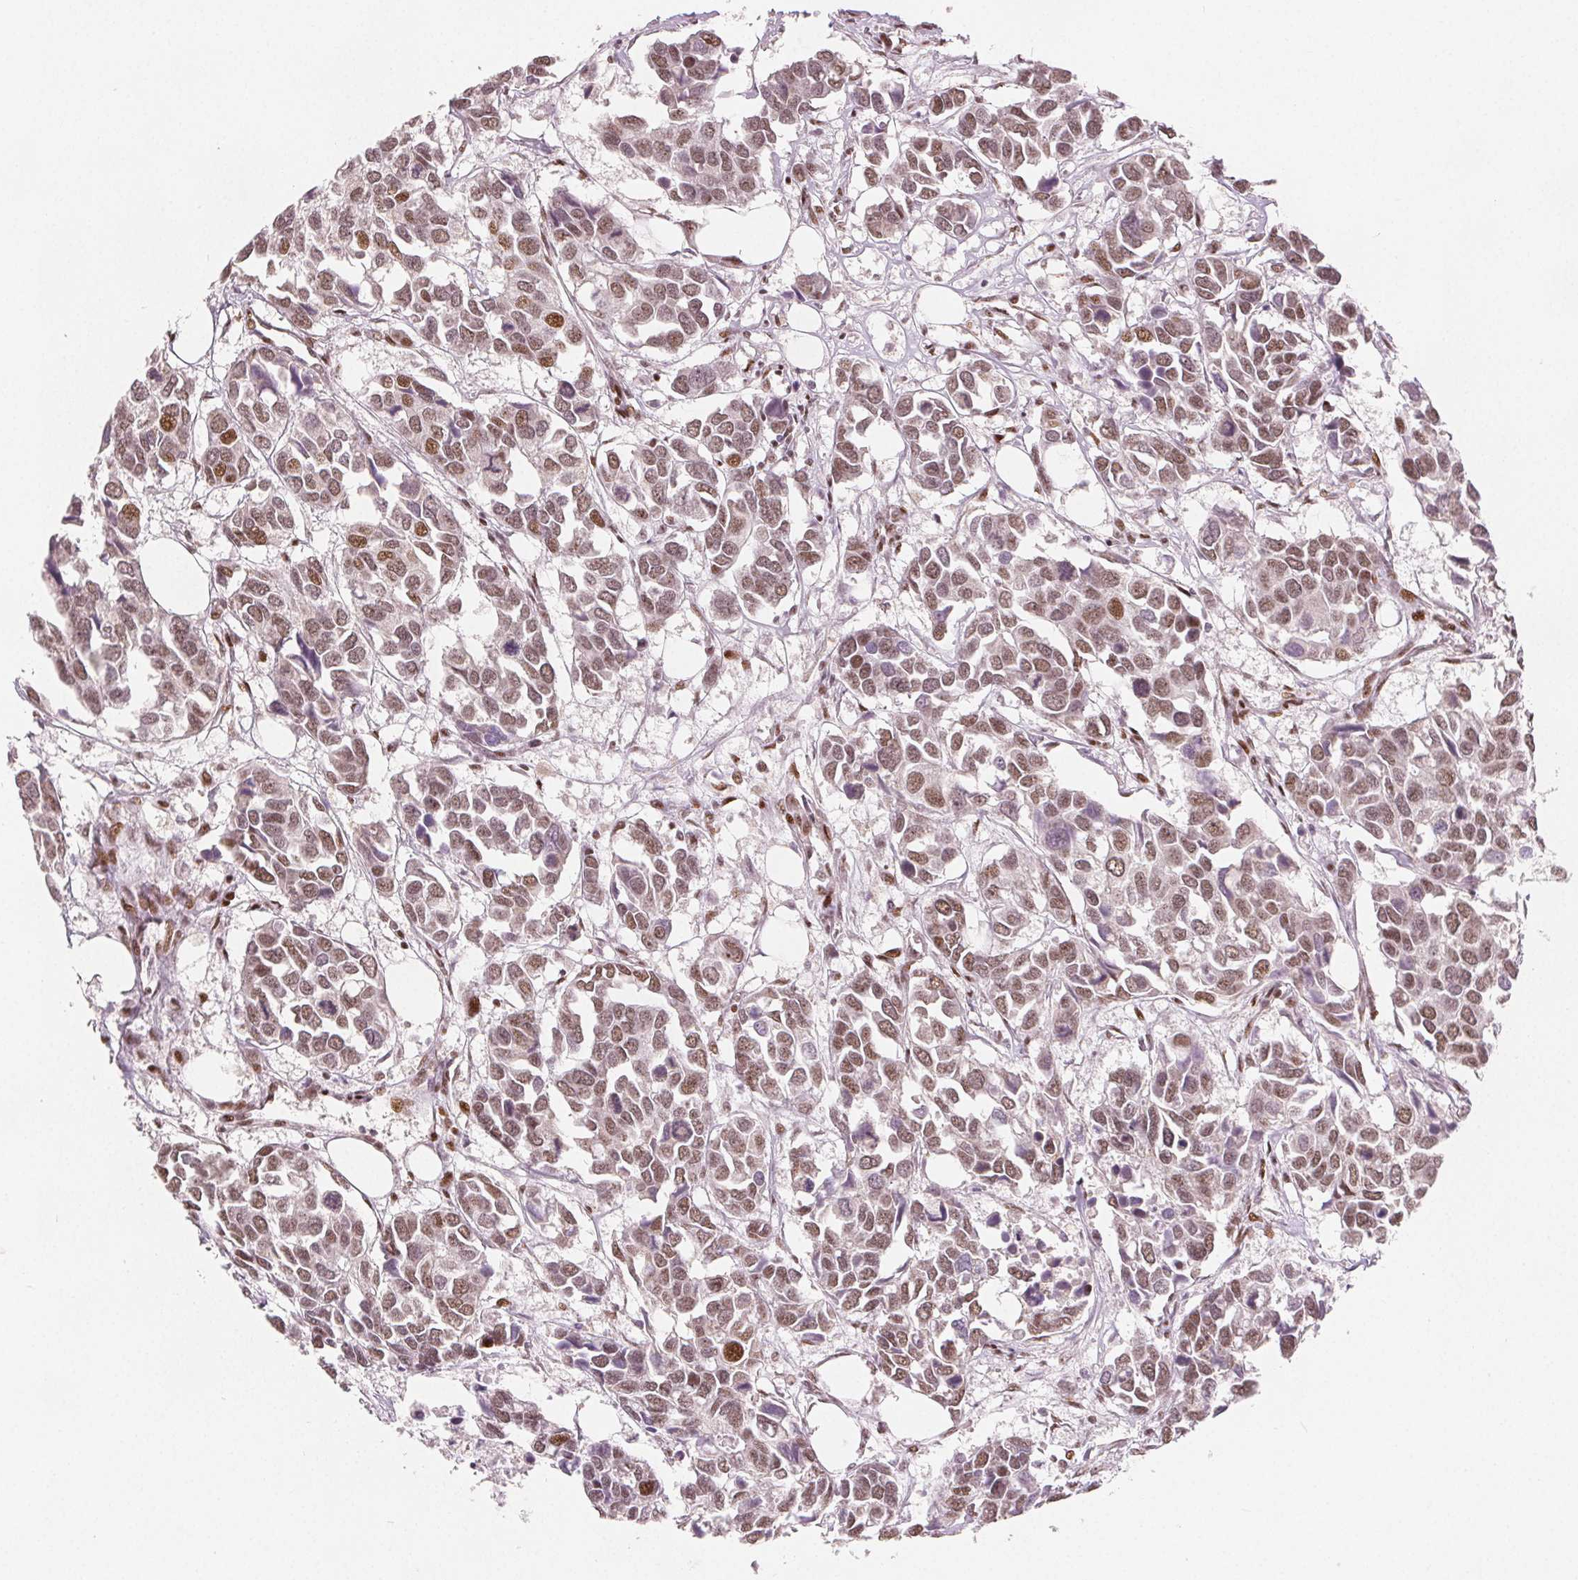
{"staining": {"intensity": "moderate", "quantity": ">75%", "location": "nuclear"}, "tissue": "breast cancer", "cell_type": "Tumor cells", "image_type": "cancer", "snomed": [{"axis": "morphology", "description": "Duct carcinoma"}, {"axis": "topography", "description": "Breast"}], "caption": "The micrograph exhibits a brown stain indicating the presence of a protein in the nuclear of tumor cells in breast cancer (intraductal carcinoma).", "gene": "ZNF703", "patient": {"sex": "female", "age": 83}}